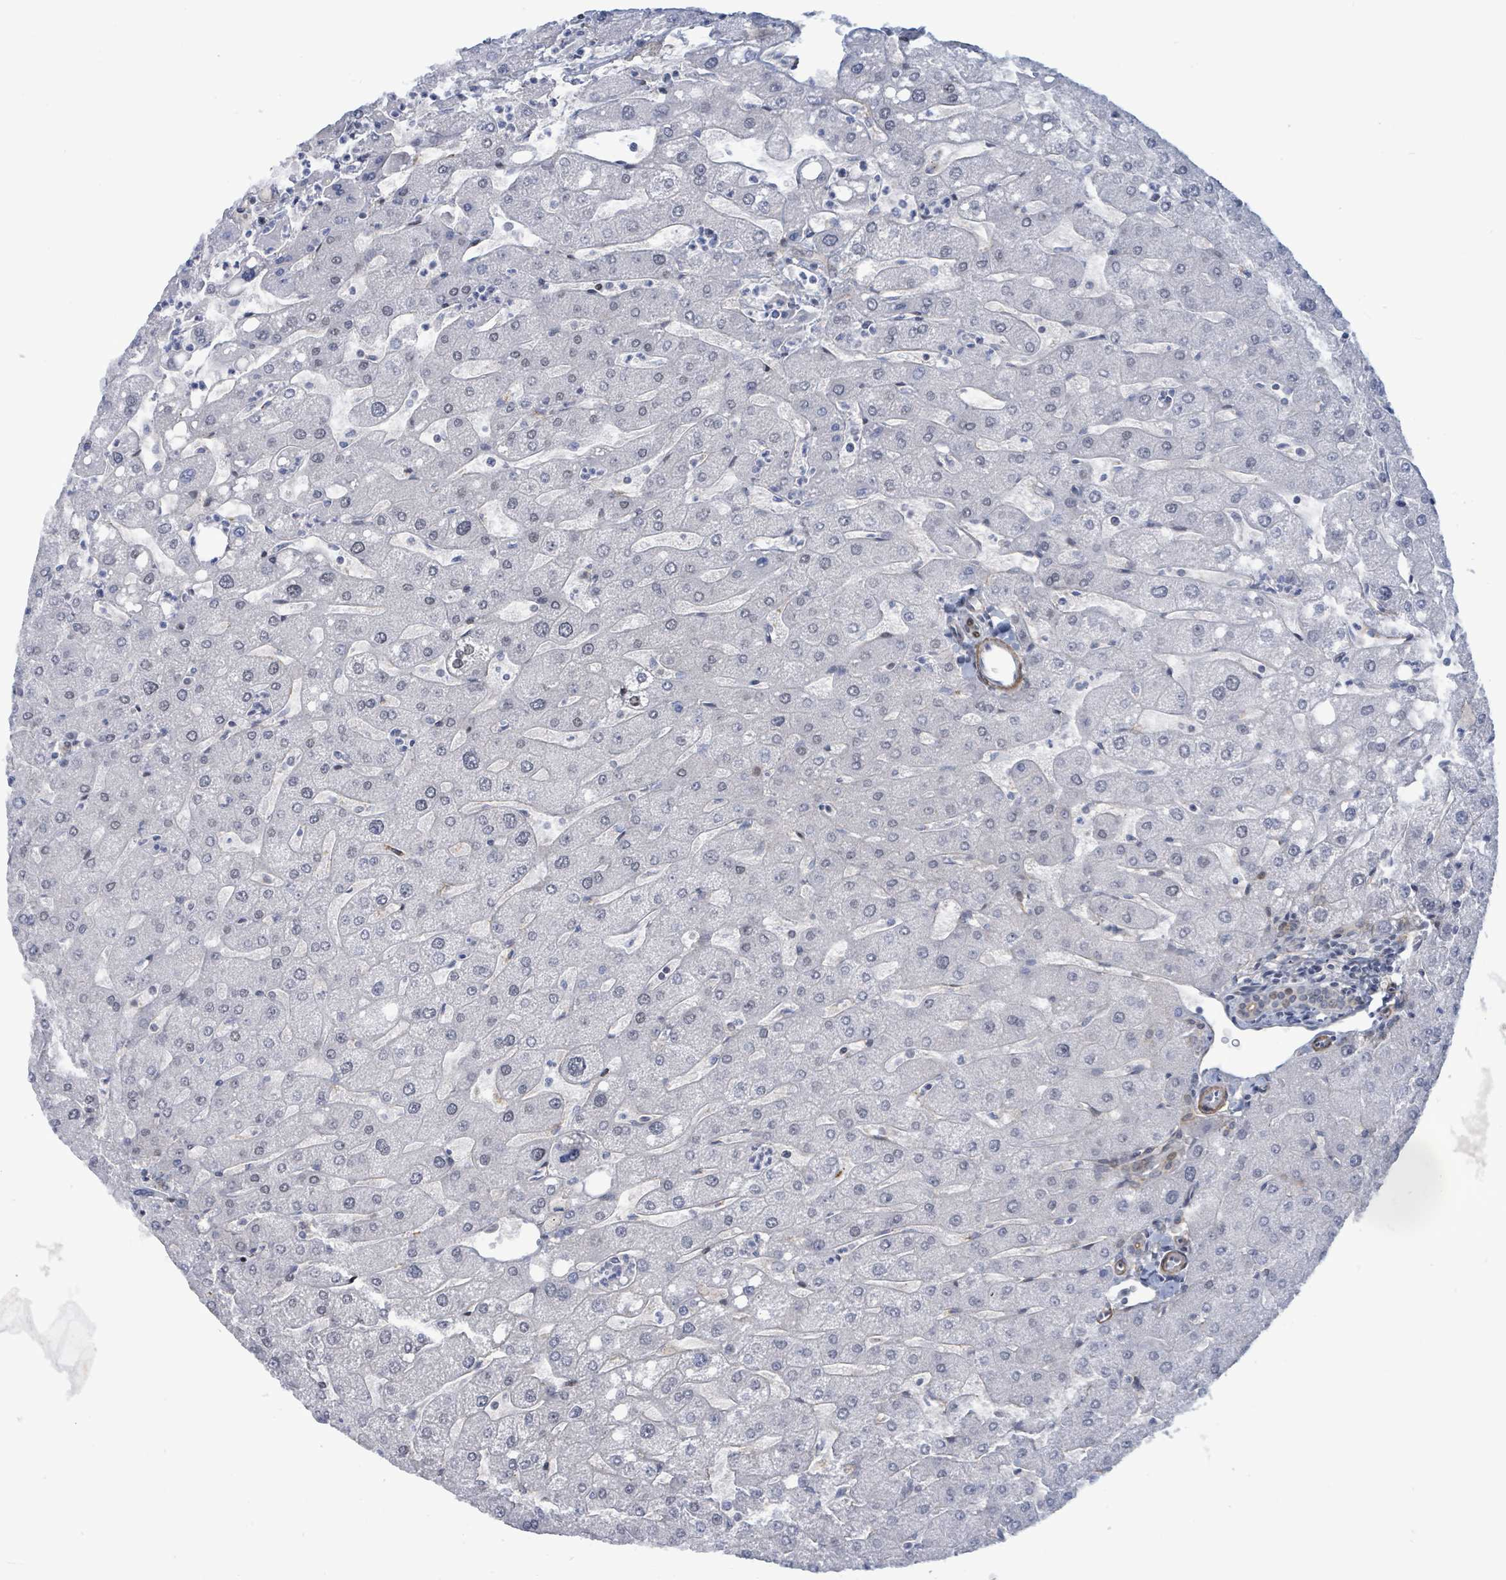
{"staining": {"intensity": "negative", "quantity": "none", "location": "none"}, "tissue": "liver", "cell_type": "Cholangiocytes", "image_type": "normal", "snomed": [{"axis": "morphology", "description": "Normal tissue, NOS"}, {"axis": "topography", "description": "Liver"}], "caption": "Liver stained for a protein using IHC shows no positivity cholangiocytes.", "gene": "DMRTC1B", "patient": {"sex": "male", "age": 67}}